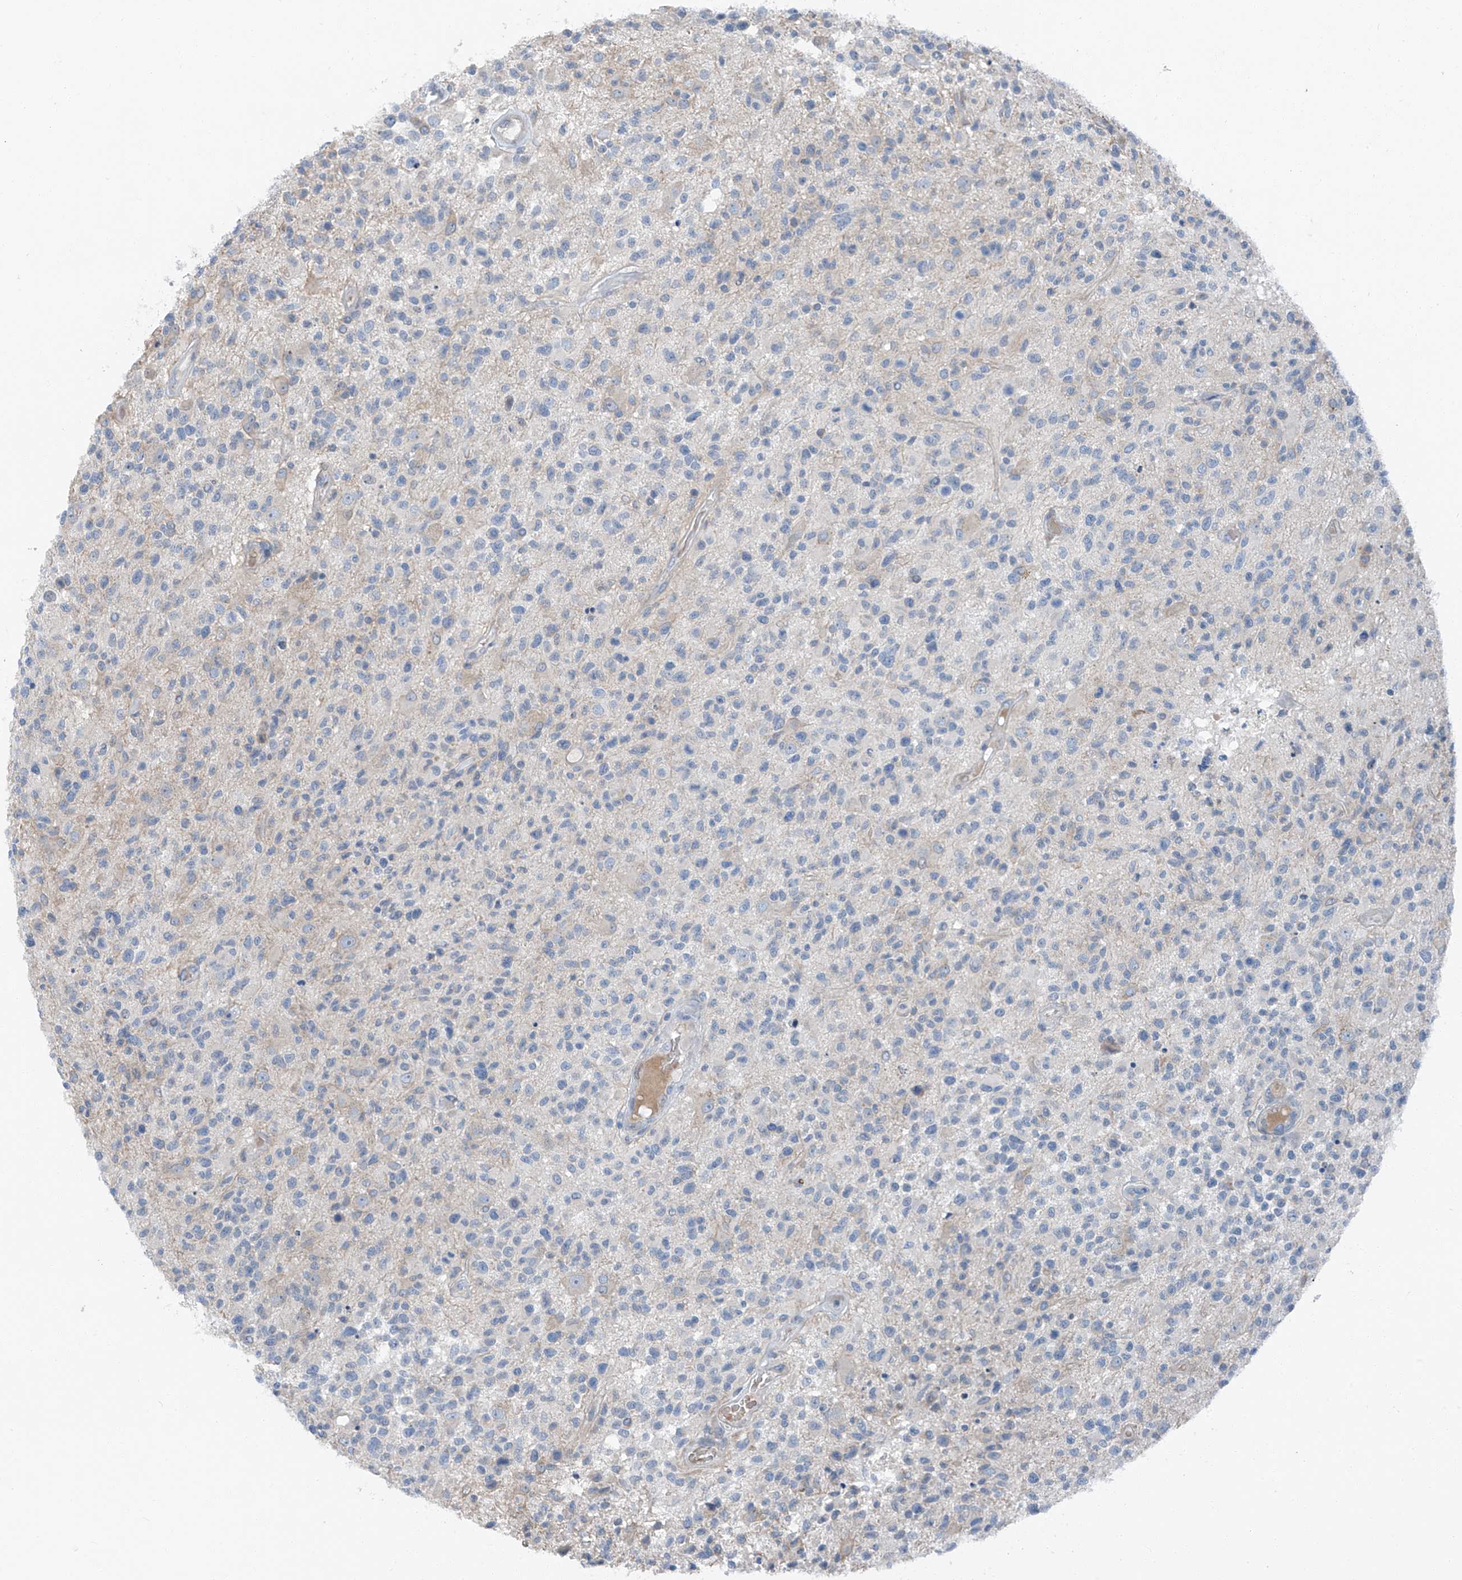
{"staining": {"intensity": "negative", "quantity": "none", "location": "none"}, "tissue": "glioma", "cell_type": "Tumor cells", "image_type": "cancer", "snomed": [{"axis": "morphology", "description": "Glioma, malignant, High grade"}, {"axis": "morphology", "description": "Glioblastoma, NOS"}, {"axis": "topography", "description": "Brain"}], "caption": "The image shows no significant staining in tumor cells of glioblastoma.", "gene": "CHMP2B", "patient": {"sex": "male", "age": 60}}